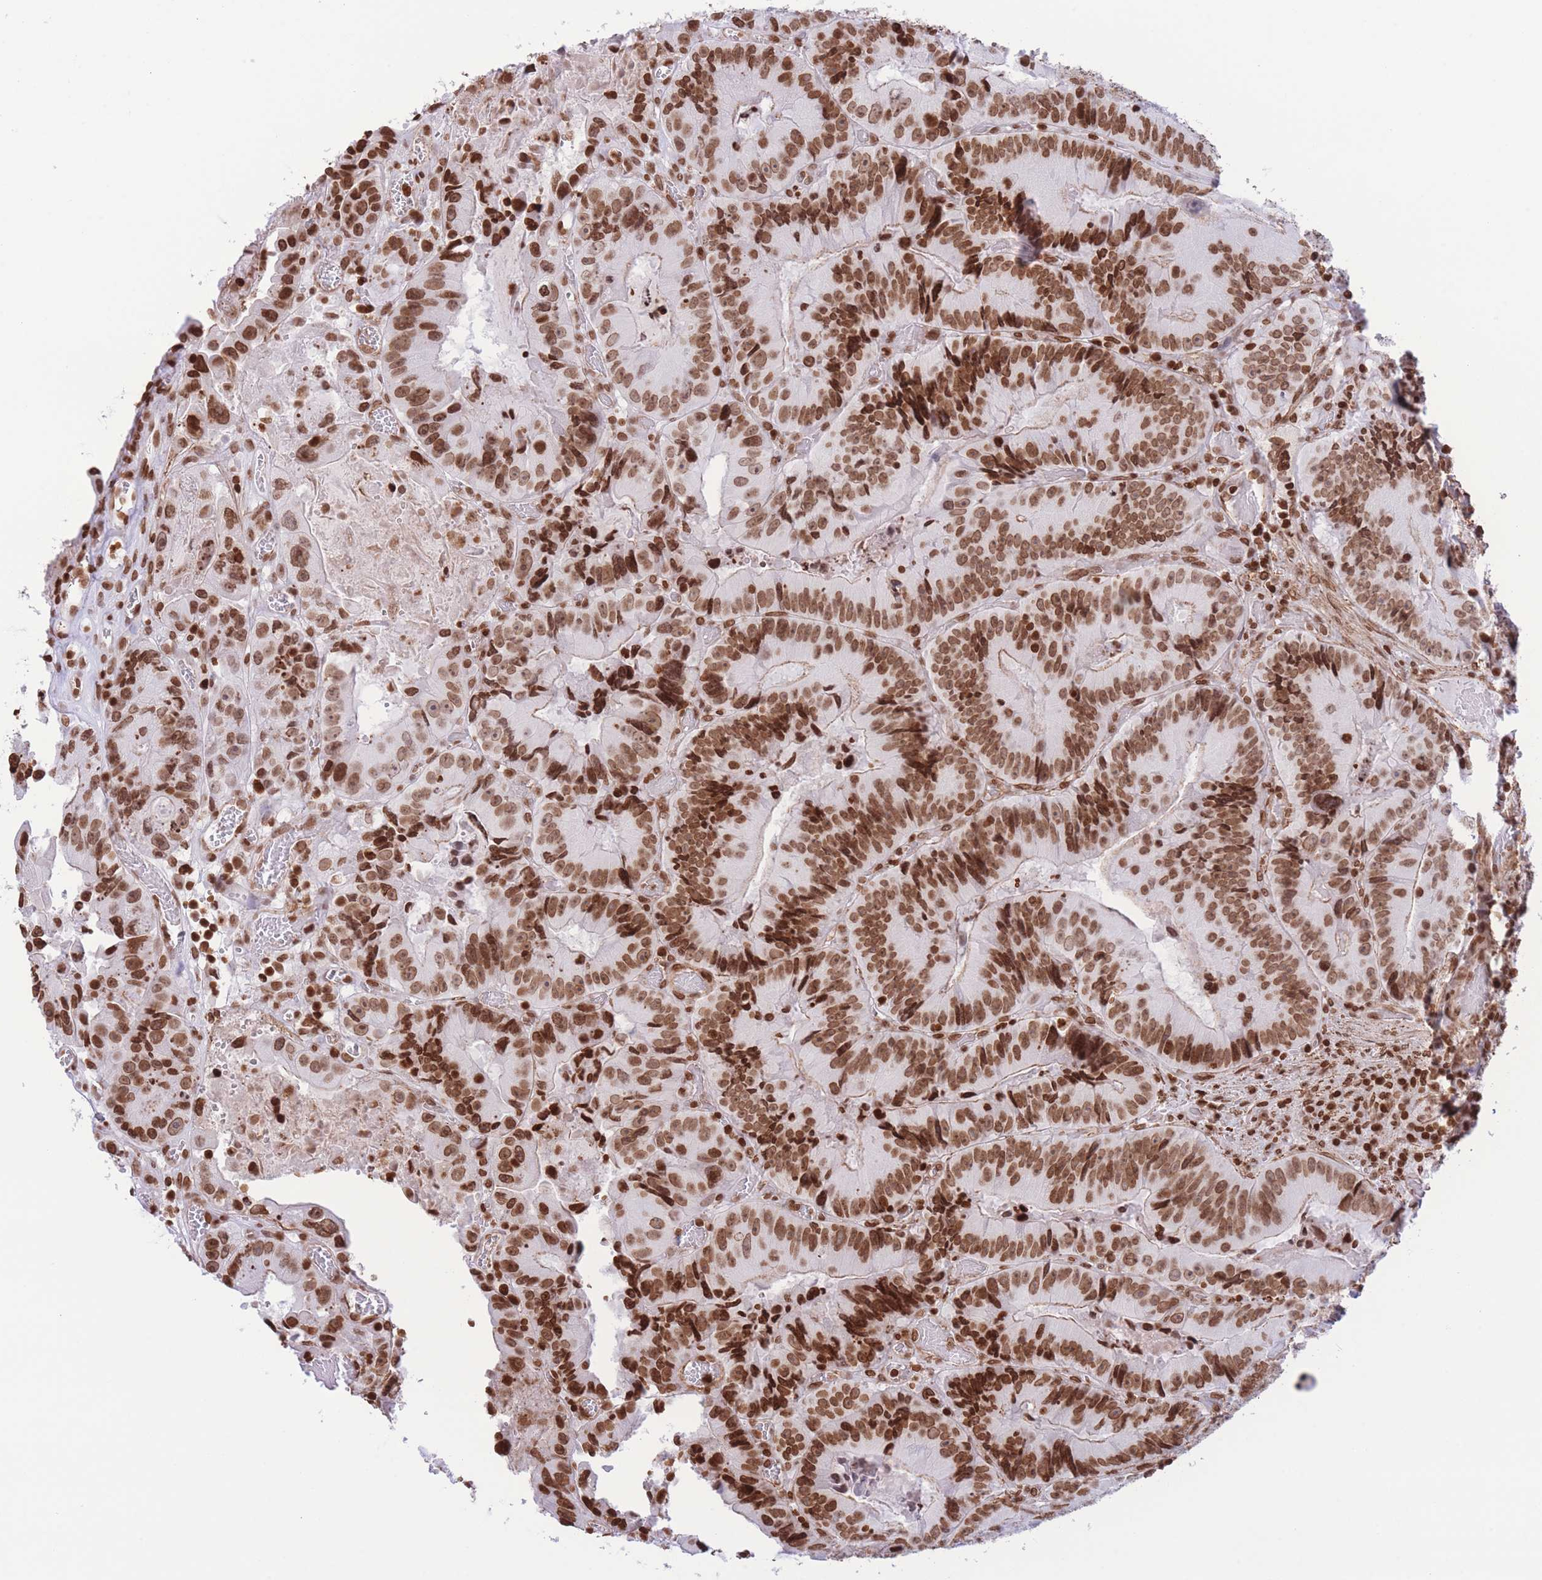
{"staining": {"intensity": "strong", "quantity": ">75%", "location": "nuclear"}, "tissue": "colorectal cancer", "cell_type": "Tumor cells", "image_type": "cancer", "snomed": [{"axis": "morphology", "description": "Adenocarcinoma, NOS"}, {"axis": "topography", "description": "Colon"}], "caption": "Human colorectal cancer stained with a brown dye demonstrates strong nuclear positive positivity in approximately >75% of tumor cells.", "gene": "H2BC11", "patient": {"sex": "female", "age": 86}}